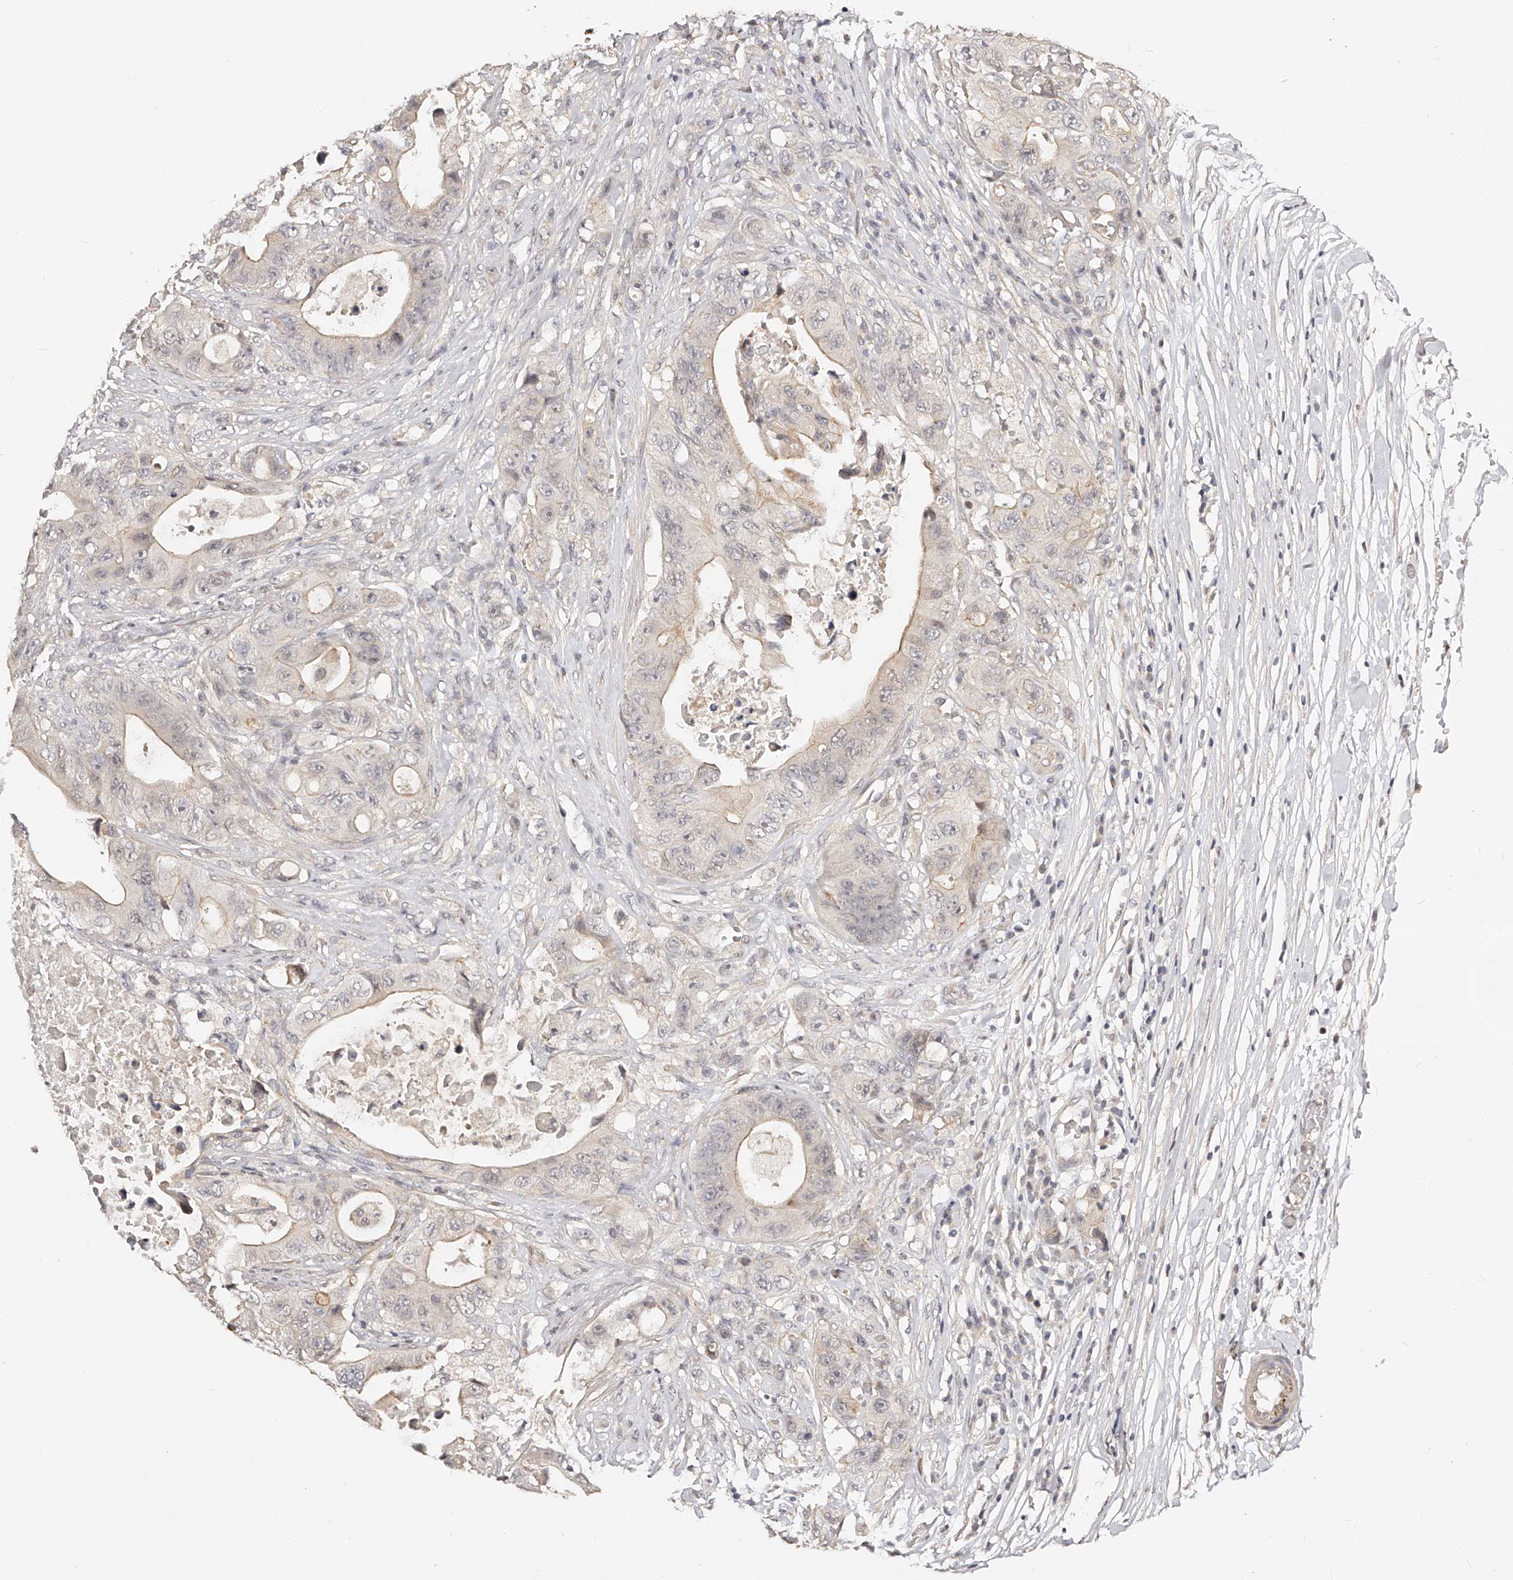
{"staining": {"intensity": "weak", "quantity": "<25%", "location": "cytoplasmic/membranous"}, "tissue": "colorectal cancer", "cell_type": "Tumor cells", "image_type": "cancer", "snomed": [{"axis": "morphology", "description": "Adenocarcinoma, NOS"}, {"axis": "topography", "description": "Colon"}], "caption": "An image of colorectal adenocarcinoma stained for a protein displays no brown staining in tumor cells. Brightfield microscopy of immunohistochemistry (IHC) stained with DAB (brown) and hematoxylin (blue), captured at high magnification.", "gene": "ZNF789", "patient": {"sex": "female", "age": 46}}